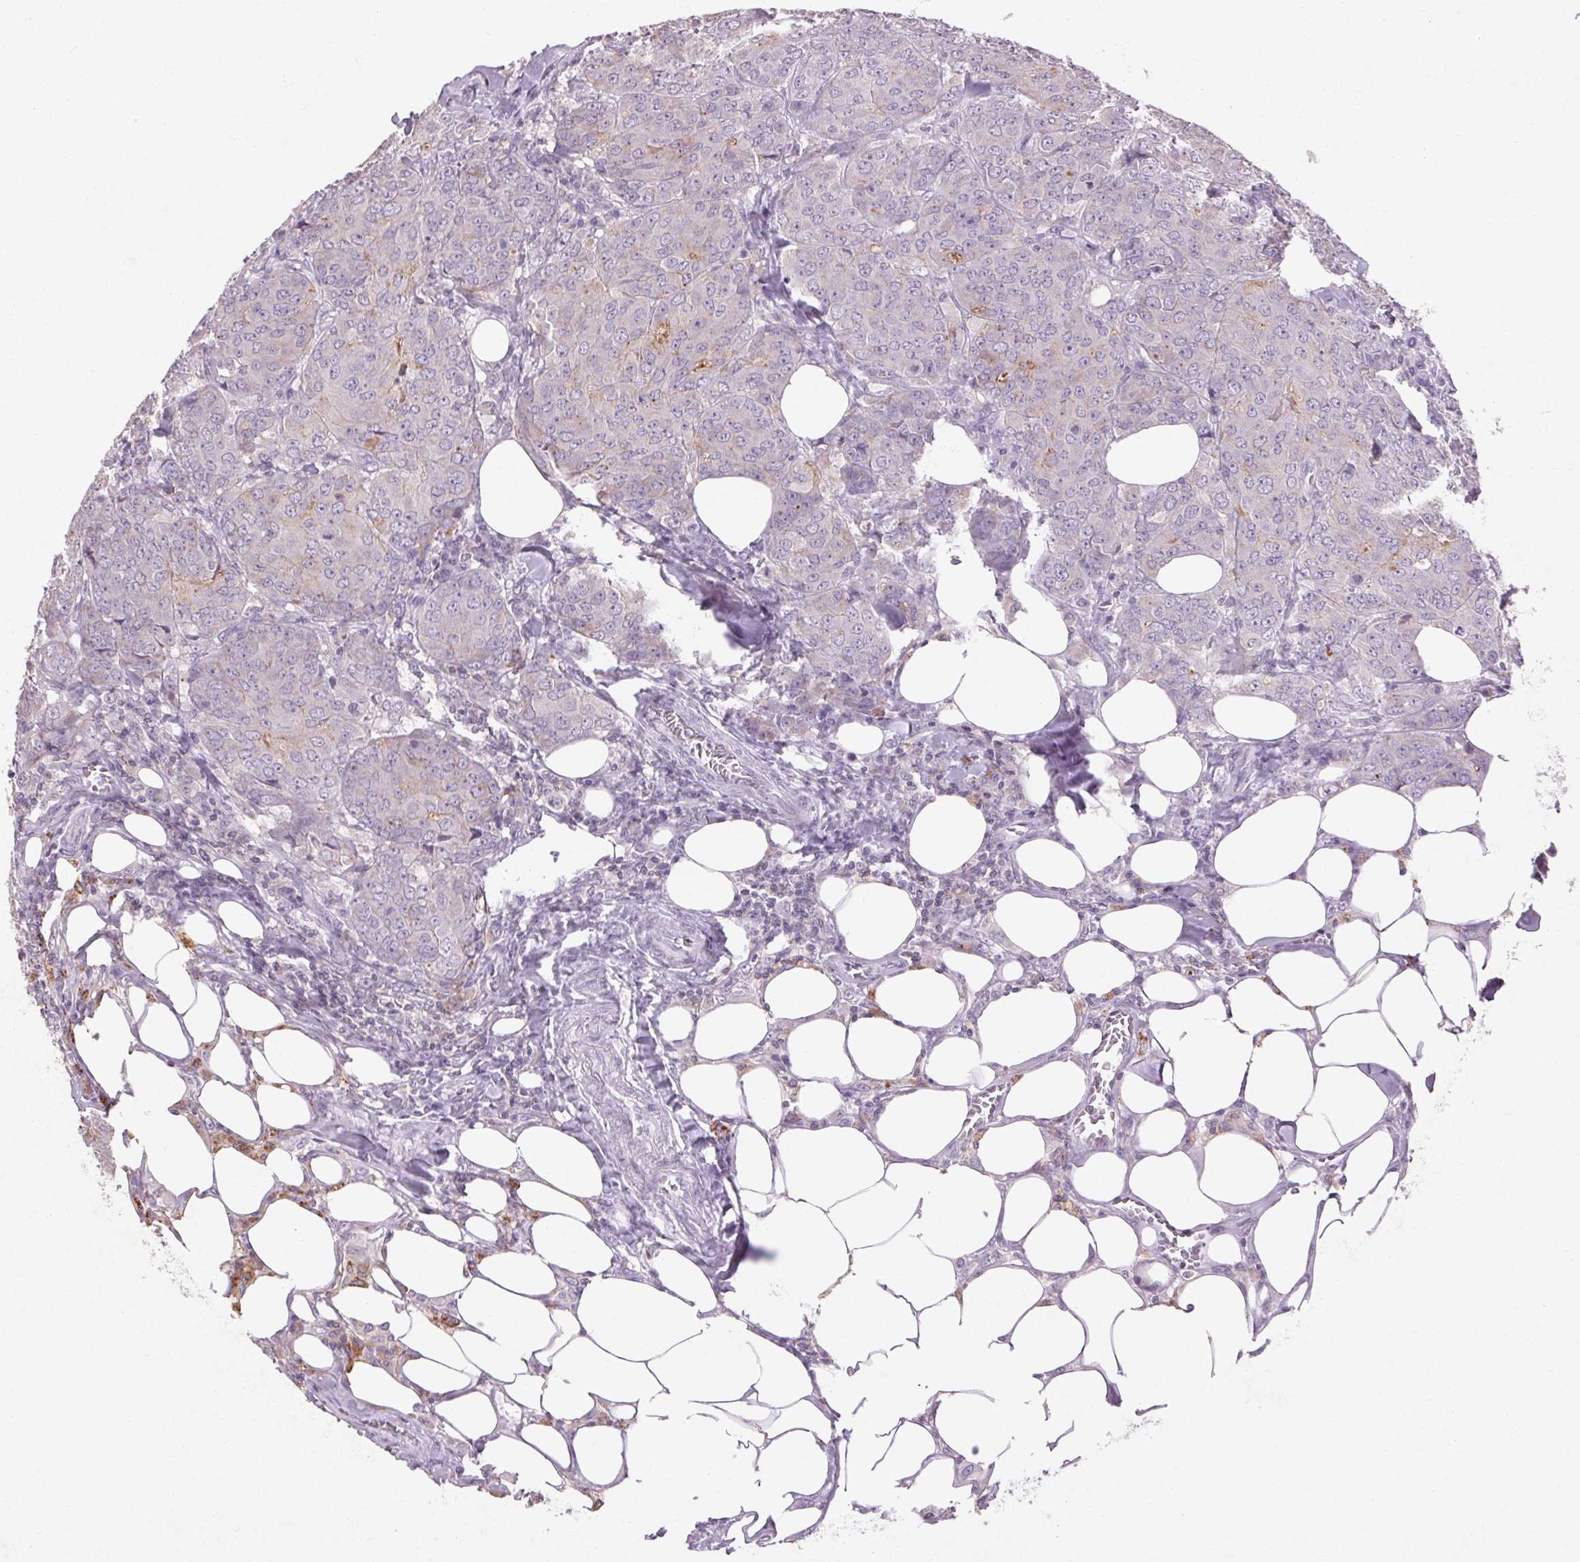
{"staining": {"intensity": "negative", "quantity": "none", "location": "none"}, "tissue": "breast cancer", "cell_type": "Tumor cells", "image_type": "cancer", "snomed": [{"axis": "morphology", "description": "Duct carcinoma"}, {"axis": "topography", "description": "Breast"}], "caption": "Immunohistochemistry image of breast infiltrating ductal carcinoma stained for a protein (brown), which demonstrates no positivity in tumor cells.", "gene": "FNDC7", "patient": {"sex": "female", "age": 43}}